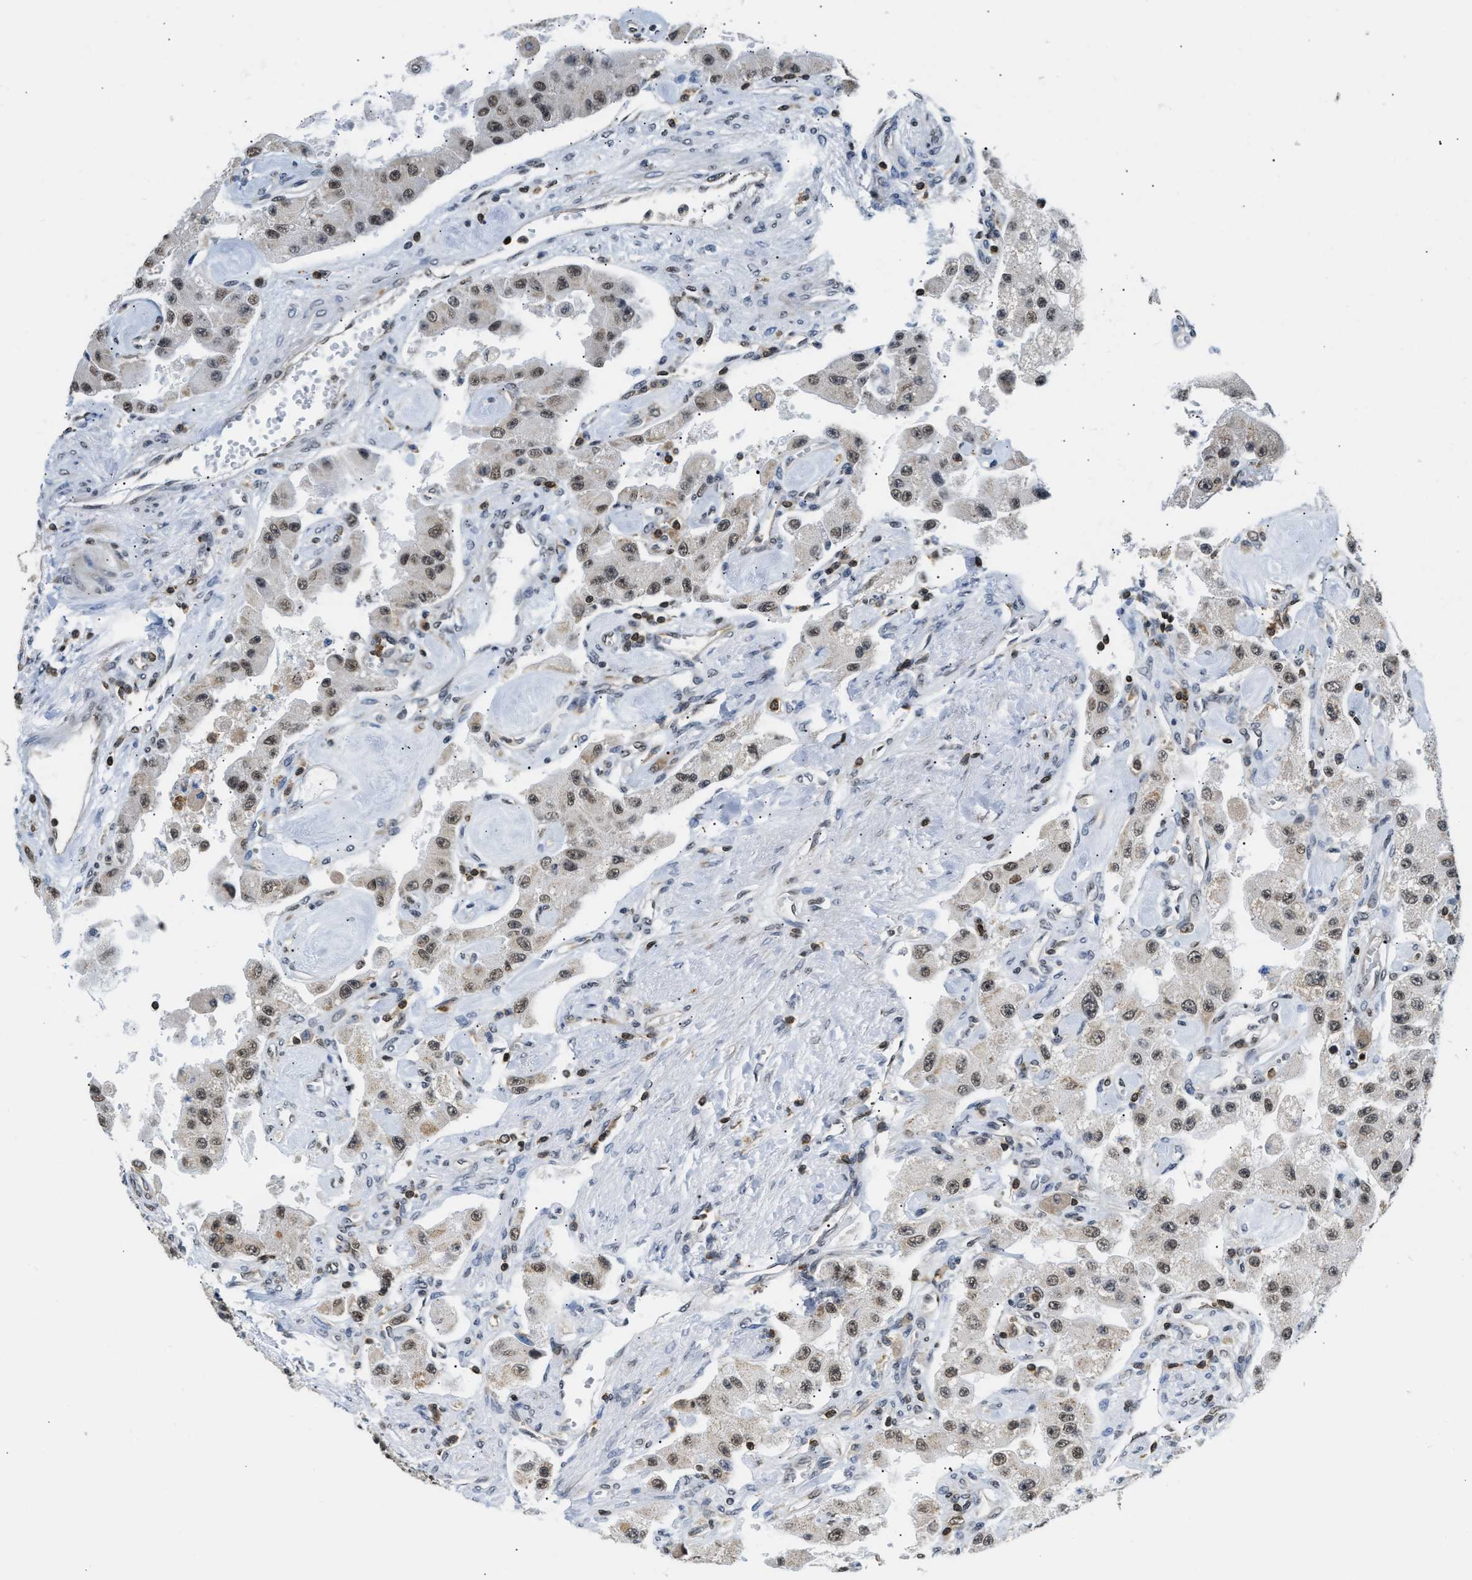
{"staining": {"intensity": "weak", "quantity": ">75%", "location": "nuclear"}, "tissue": "carcinoid", "cell_type": "Tumor cells", "image_type": "cancer", "snomed": [{"axis": "morphology", "description": "Carcinoid, malignant, NOS"}, {"axis": "topography", "description": "Pancreas"}], "caption": "Human malignant carcinoid stained with a brown dye demonstrates weak nuclear positive positivity in about >75% of tumor cells.", "gene": "STK10", "patient": {"sex": "male", "age": 41}}